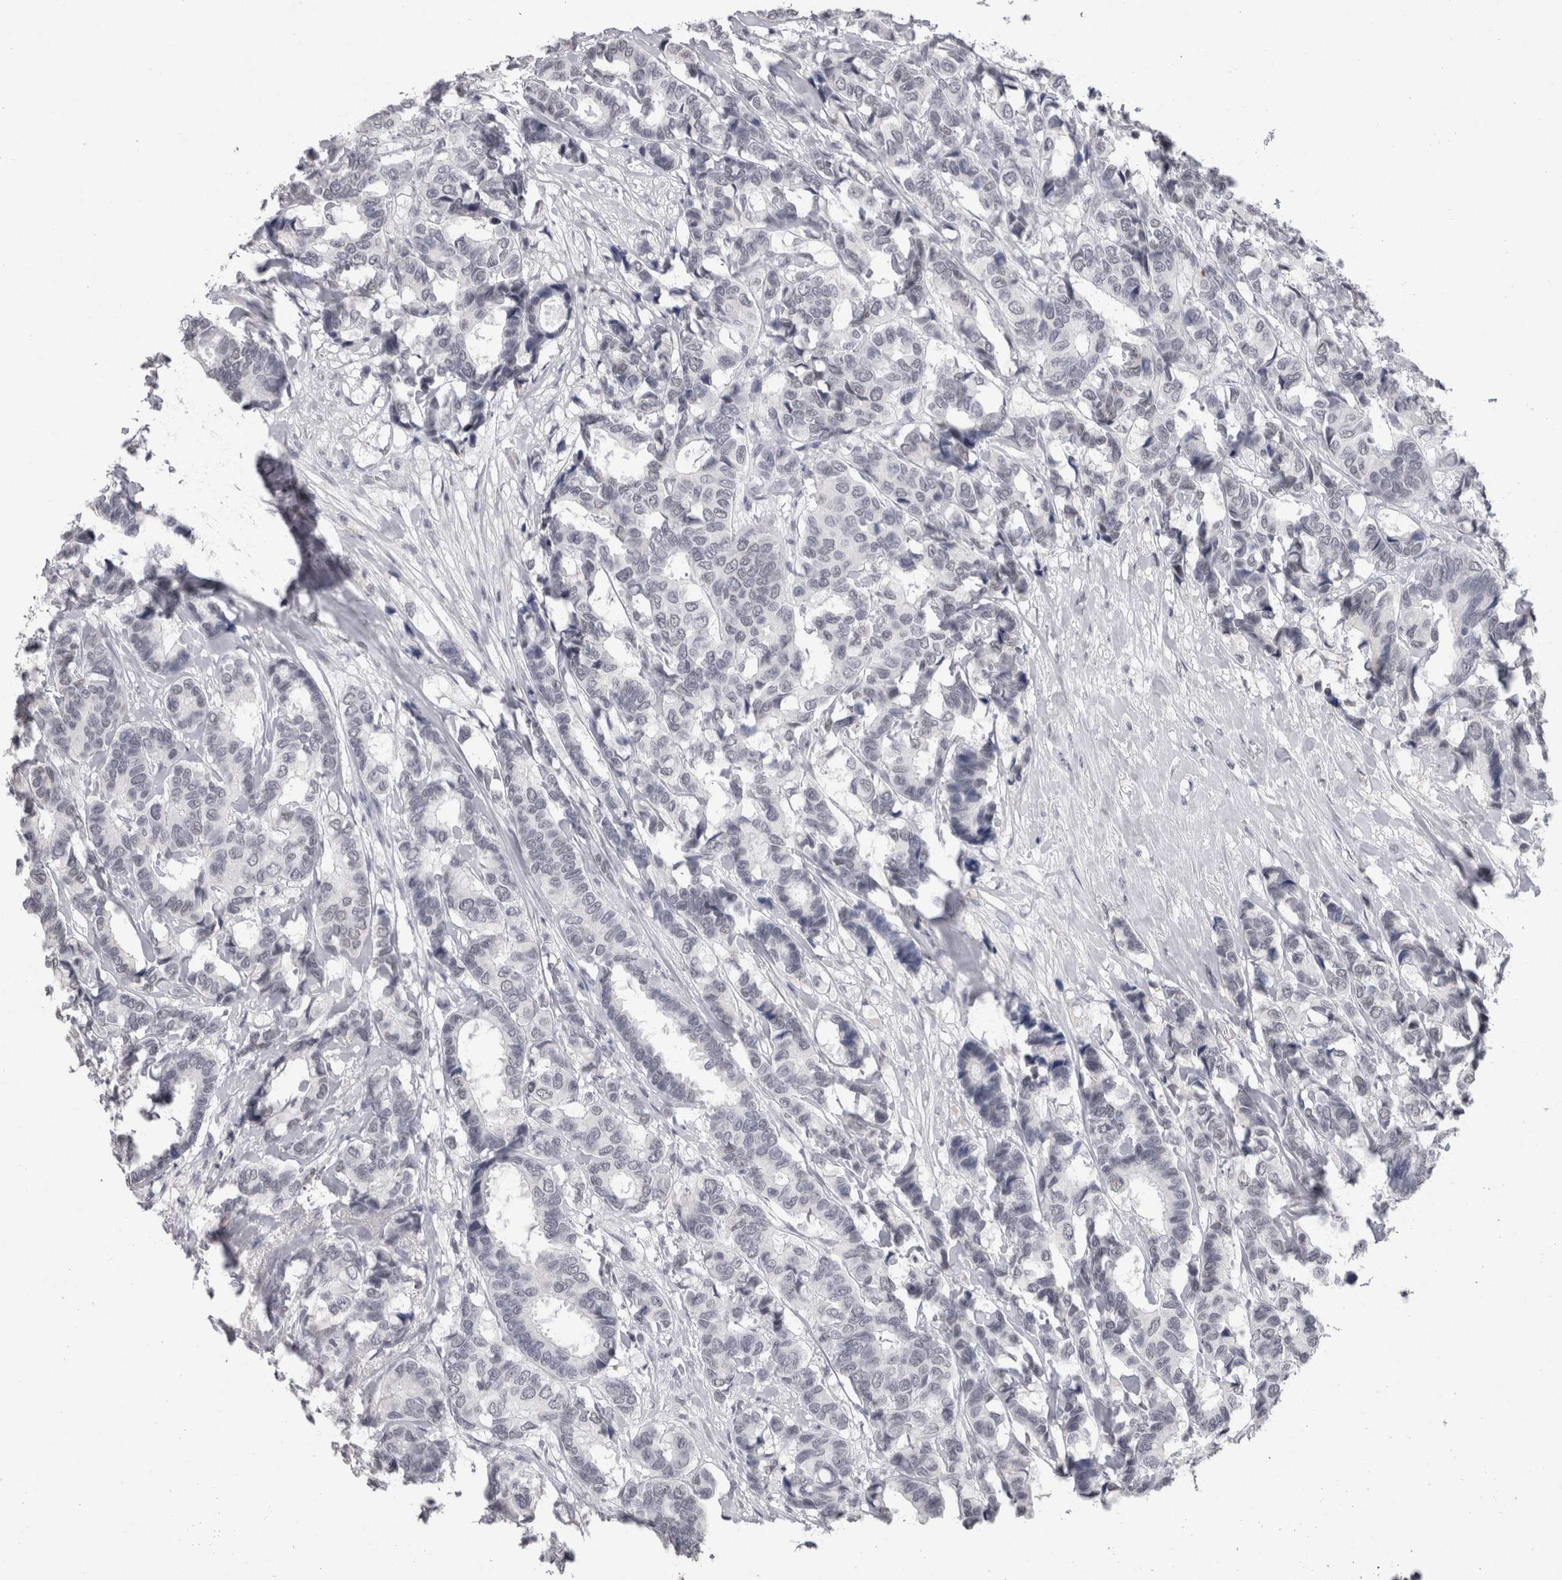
{"staining": {"intensity": "negative", "quantity": "none", "location": "none"}, "tissue": "breast cancer", "cell_type": "Tumor cells", "image_type": "cancer", "snomed": [{"axis": "morphology", "description": "Duct carcinoma"}, {"axis": "topography", "description": "Breast"}], "caption": "IHC micrograph of breast cancer (intraductal carcinoma) stained for a protein (brown), which displays no staining in tumor cells. (DAB (3,3'-diaminobenzidine) IHC visualized using brightfield microscopy, high magnification).", "gene": "DDX17", "patient": {"sex": "female", "age": 87}}